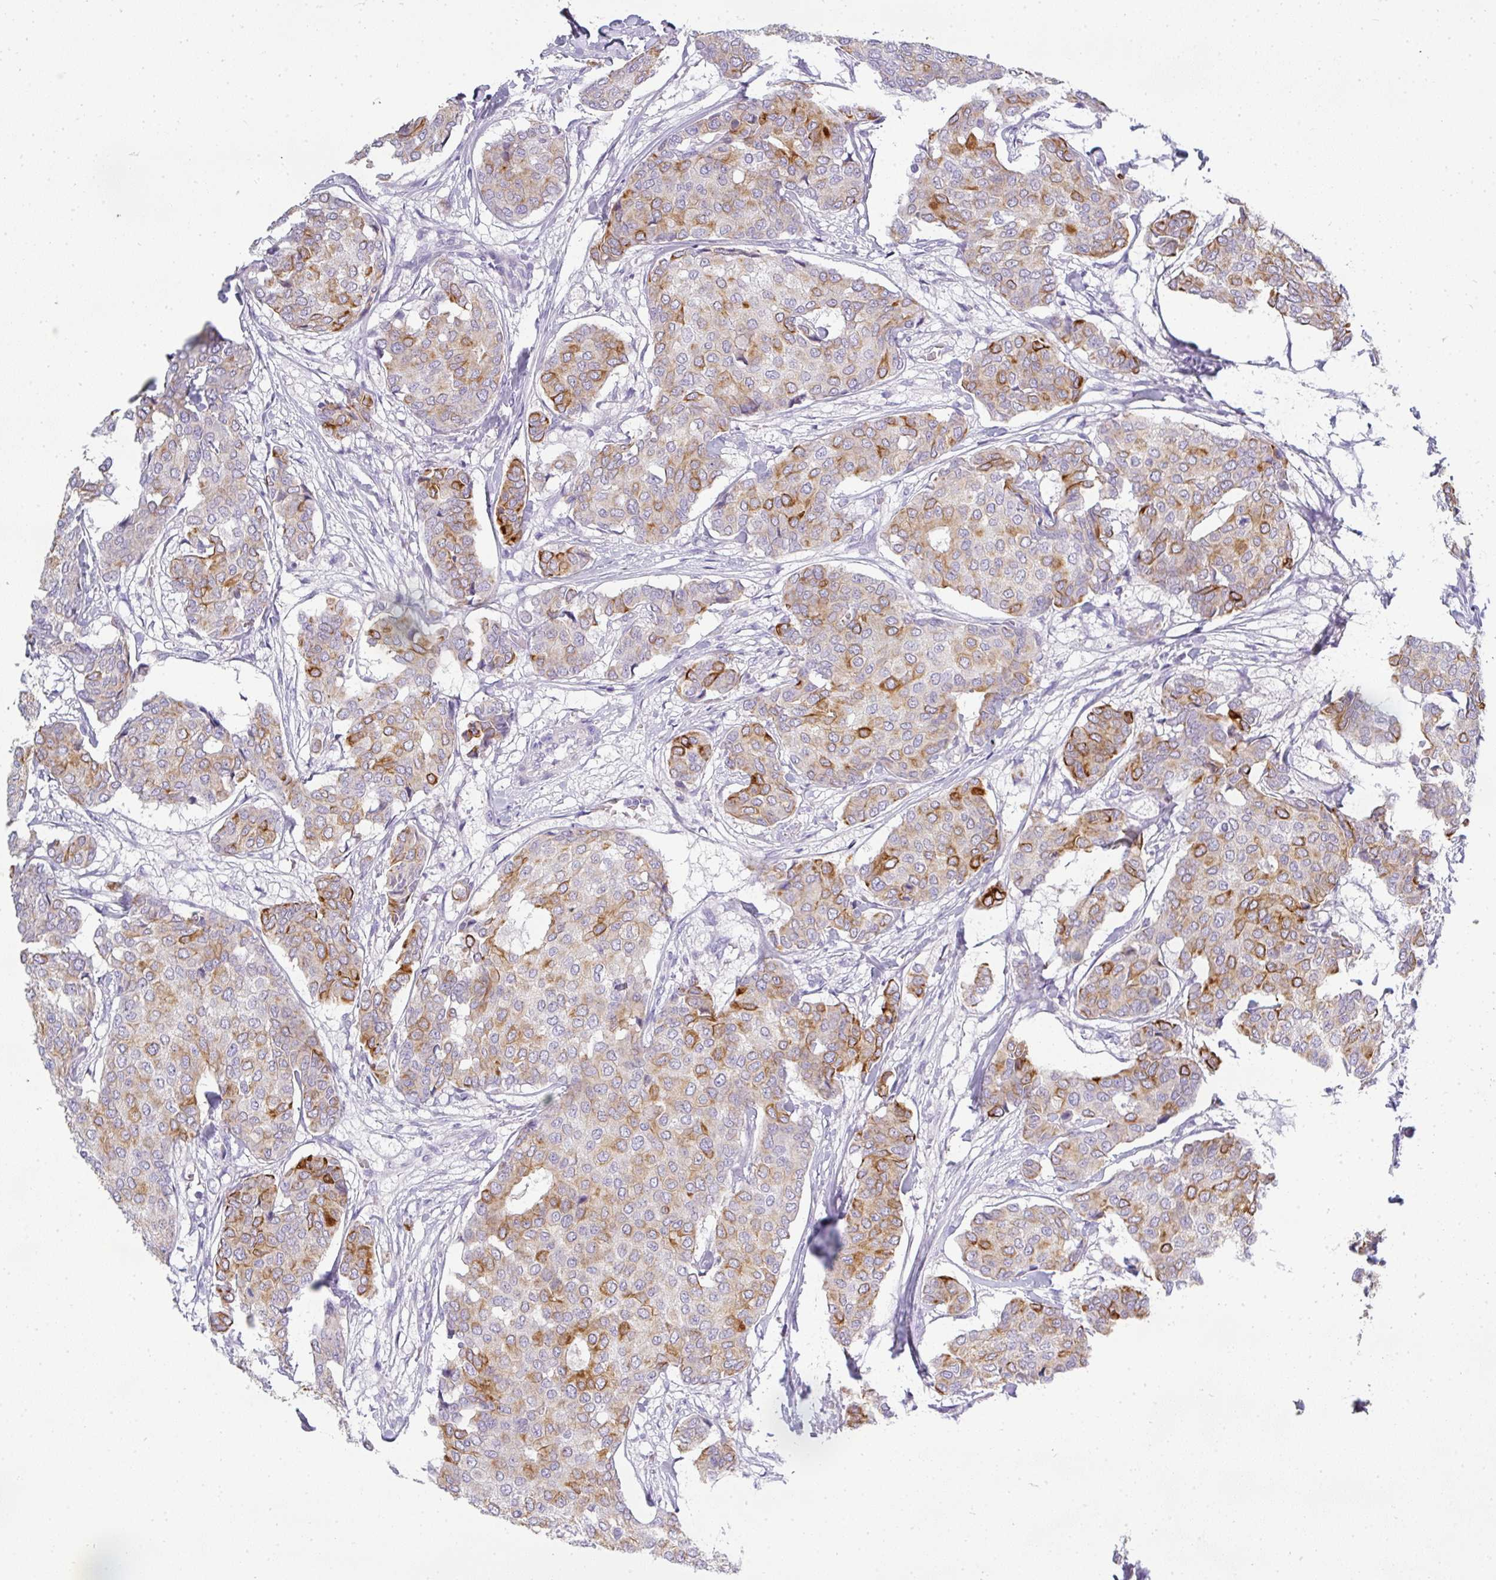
{"staining": {"intensity": "moderate", "quantity": "25%-75%", "location": "cytoplasmic/membranous"}, "tissue": "breast cancer", "cell_type": "Tumor cells", "image_type": "cancer", "snomed": [{"axis": "morphology", "description": "Duct carcinoma"}, {"axis": "topography", "description": "Breast"}], "caption": "A brown stain labels moderate cytoplasmic/membranous expression of a protein in breast cancer (invasive ductal carcinoma) tumor cells.", "gene": "ASXL3", "patient": {"sex": "female", "age": 75}}